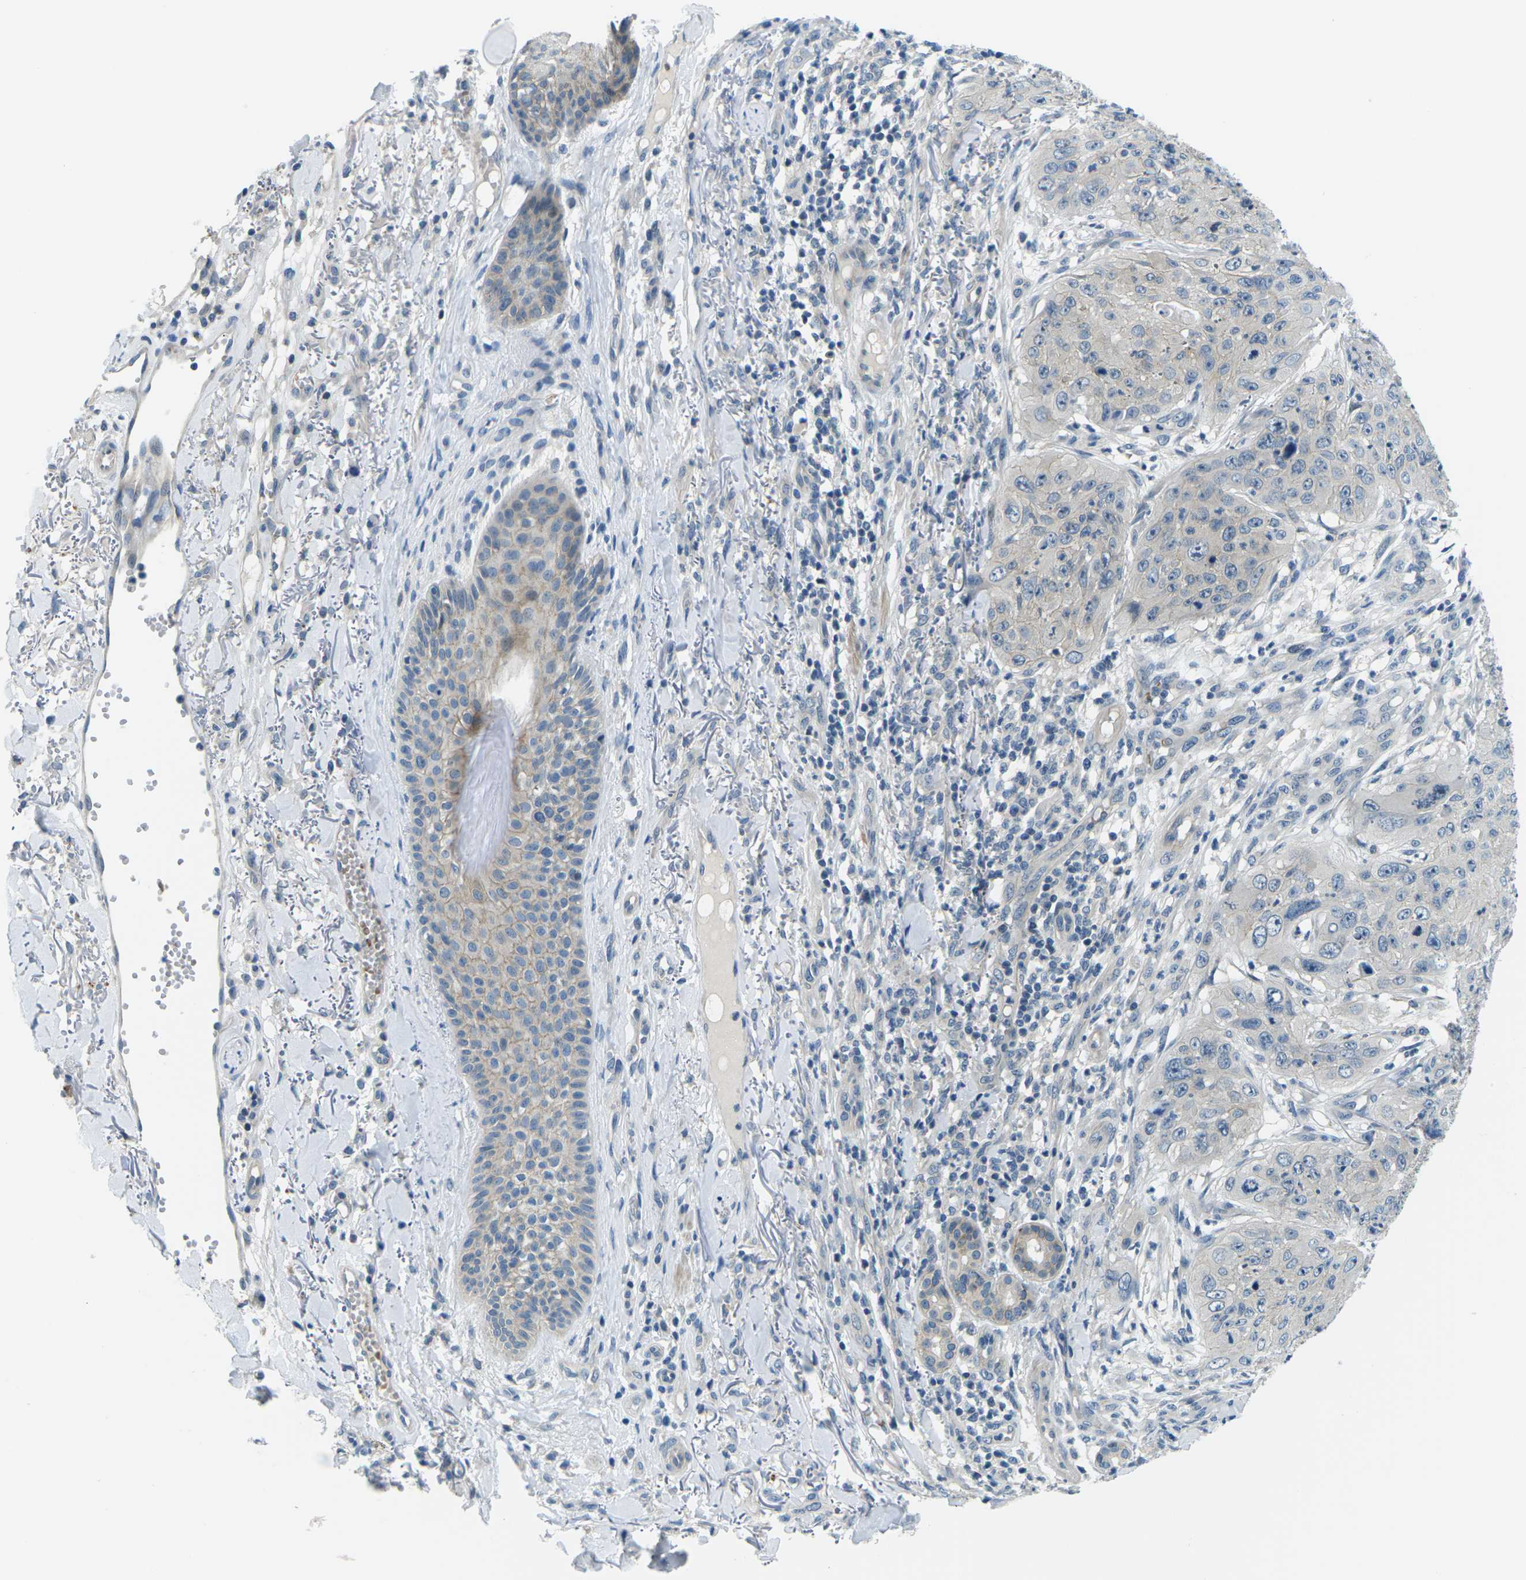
{"staining": {"intensity": "negative", "quantity": "none", "location": "none"}, "tissue": "skin cancer", "cell_type": "Tumor cells", "image_type": "cancer", "snomed": [{"axis": "morphology", "description": "Squamous cell carcinoma, NOS"}, {"axis": "topography", "description": "Skin"}], "caption": "IHC photomicrograph of neoplastic tissue: human skin cancer (squamous cell carcinoma) stained with DAB (3,3'-diaminobenzidine) shows no significant protein positivity in tumor cells.", "gene": "CTNND1", "patient": {"sex": "female", "age": 80}}